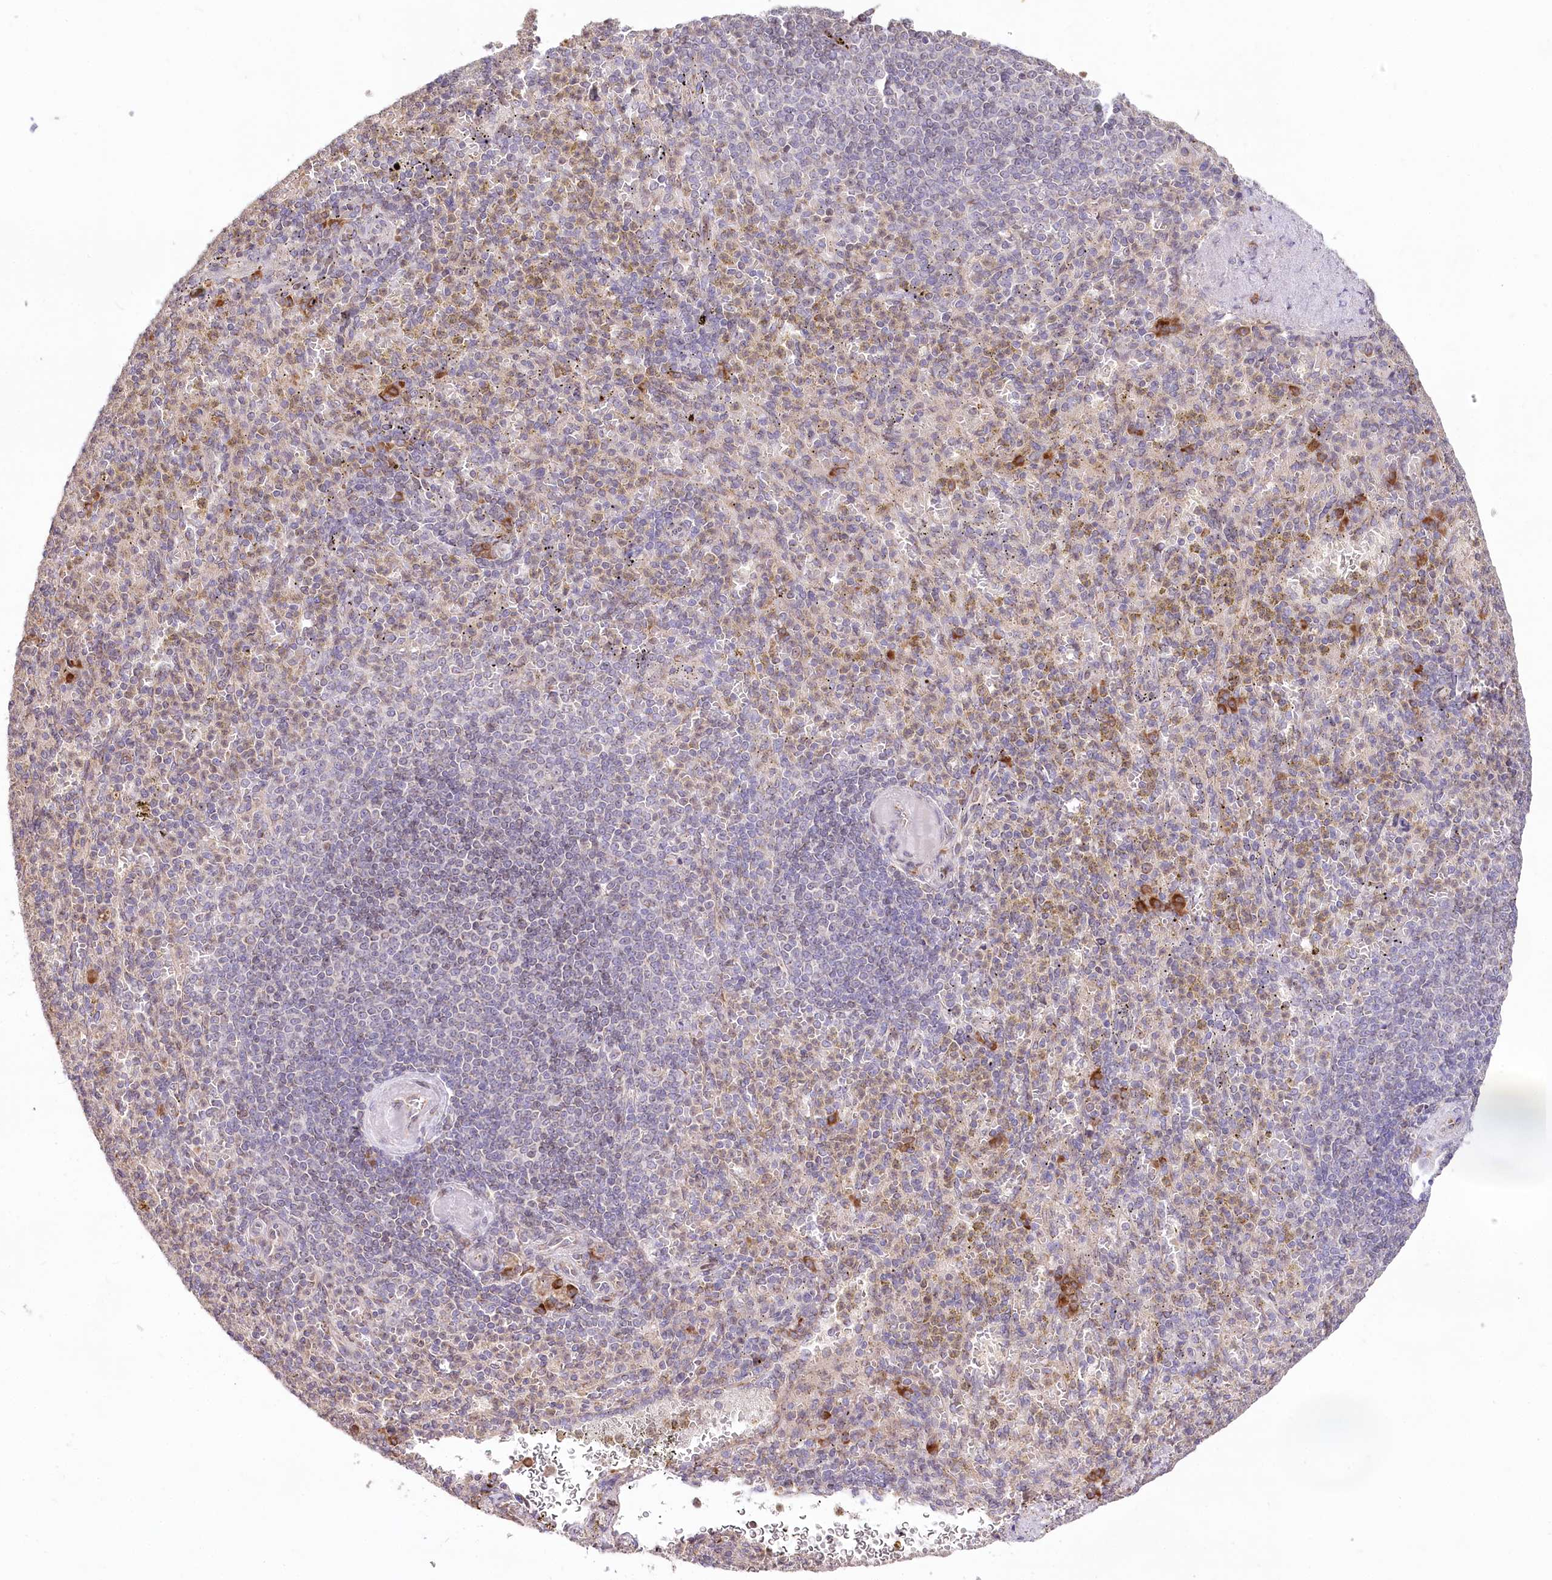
{"staining": {"intensity": "weak", "quantity": "<25%", "location": "cytoplasmic/membranous"}, "tissue": "spleen", "cell_type": "Cells in red pulp", "image_type": "normal", "snomed": [{"axis": "morphology", "description": "Normal tissue, NOS"}, {"axis": "topography", "description": "Spleen"}], "caption": "Histopathology image shows no significant protein expression in cells in red pulp of unremarkable spleen.", "gene": "STT3B", "patient": {"sex": "female", "age": 74}}